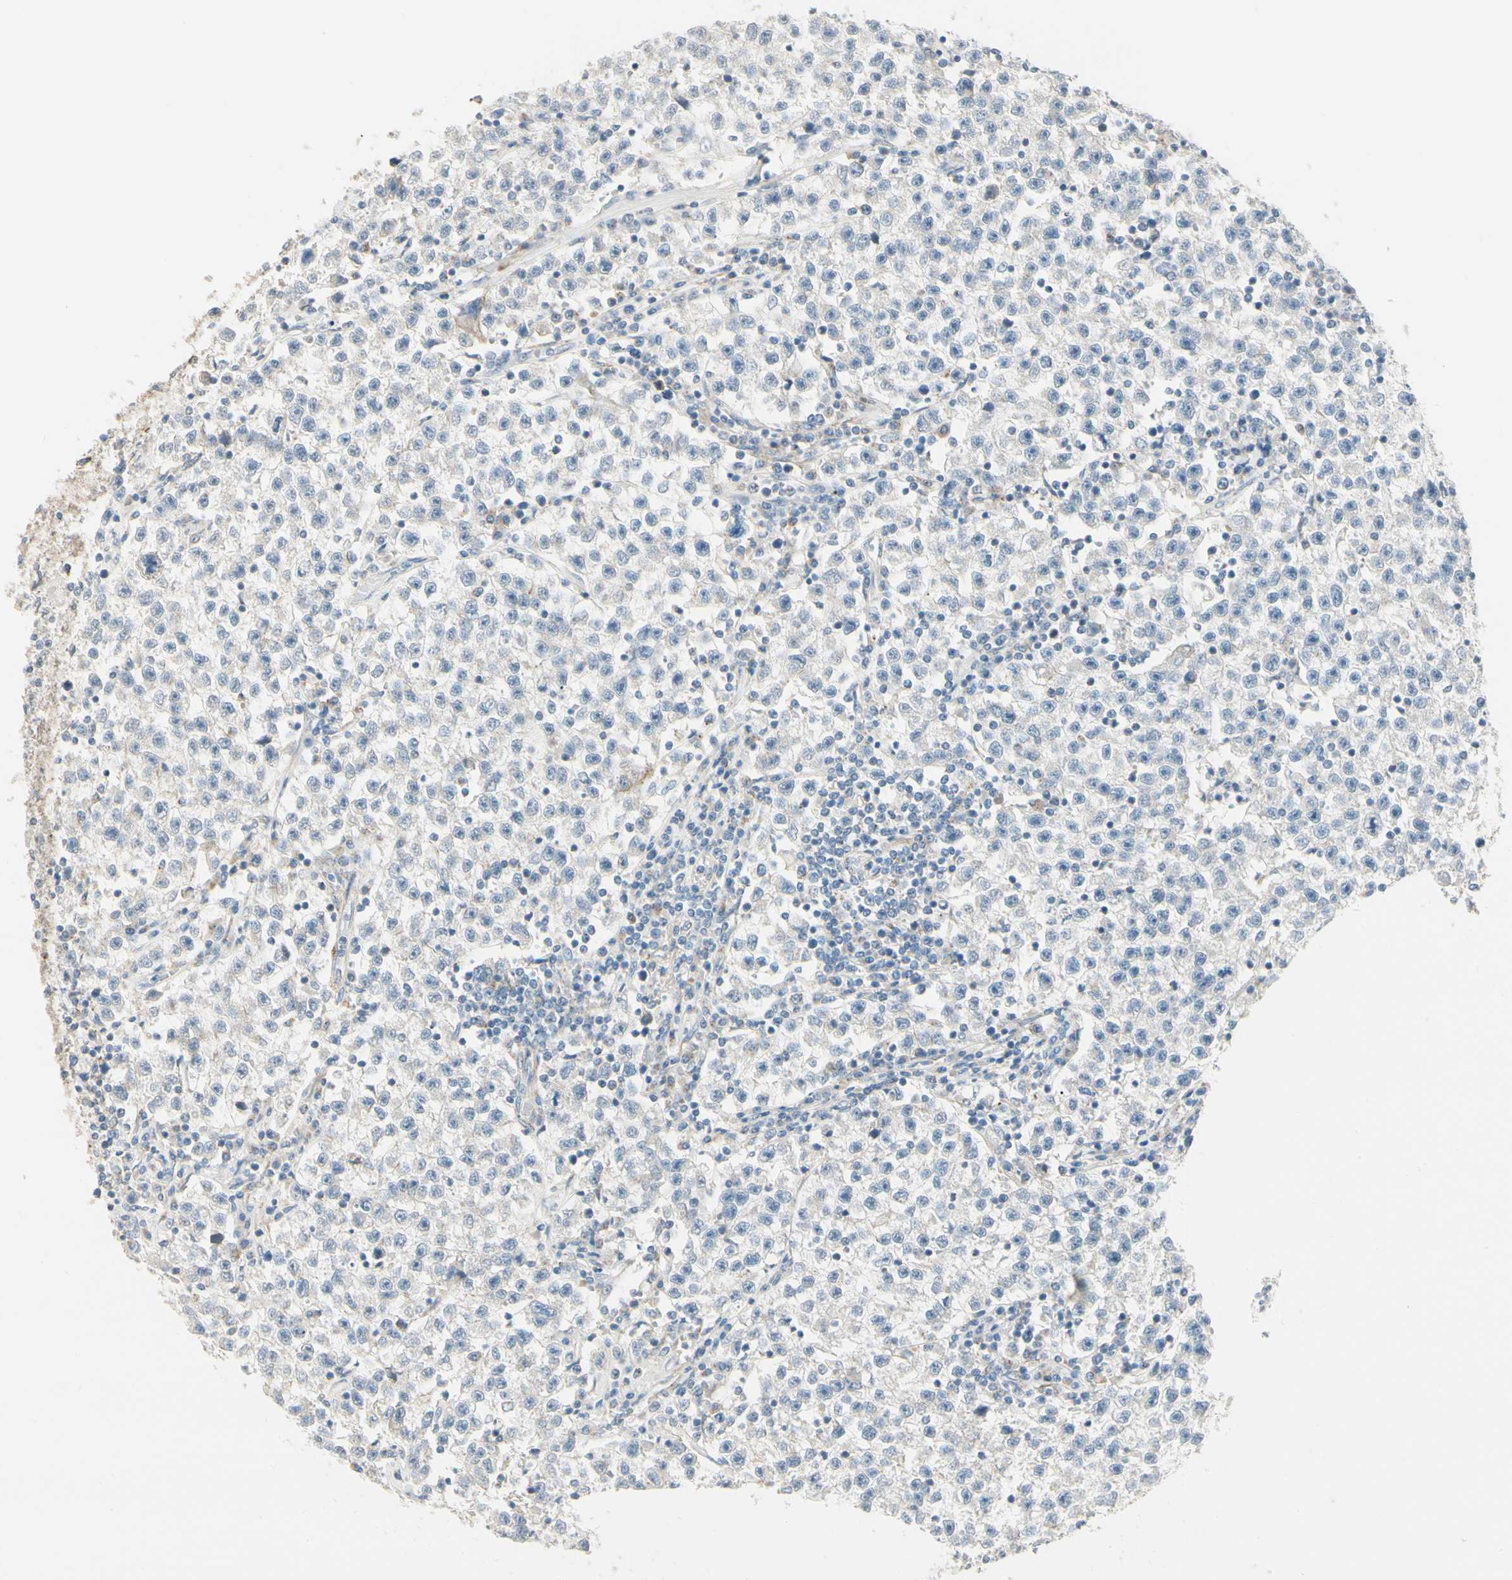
{"staining": {"intensity": "negative", "quantity": "none", "location": "none"}, "tissue": "testis cancer", "cell_type": "Tumor cells", "image_type": "cancer", "snomed": [{"axis": "morphology", "description": "Seminoma, NOS"}, {"axis": "topography", "description": "Testis"}], "caption": "DAB (3,3'-diaminobenzidine) immunohistochemical staining of testis cancer reveals no significant expression in tumor cells.", "gene": "DUSP12", "patient": {"sex": "male", "age": 22}}